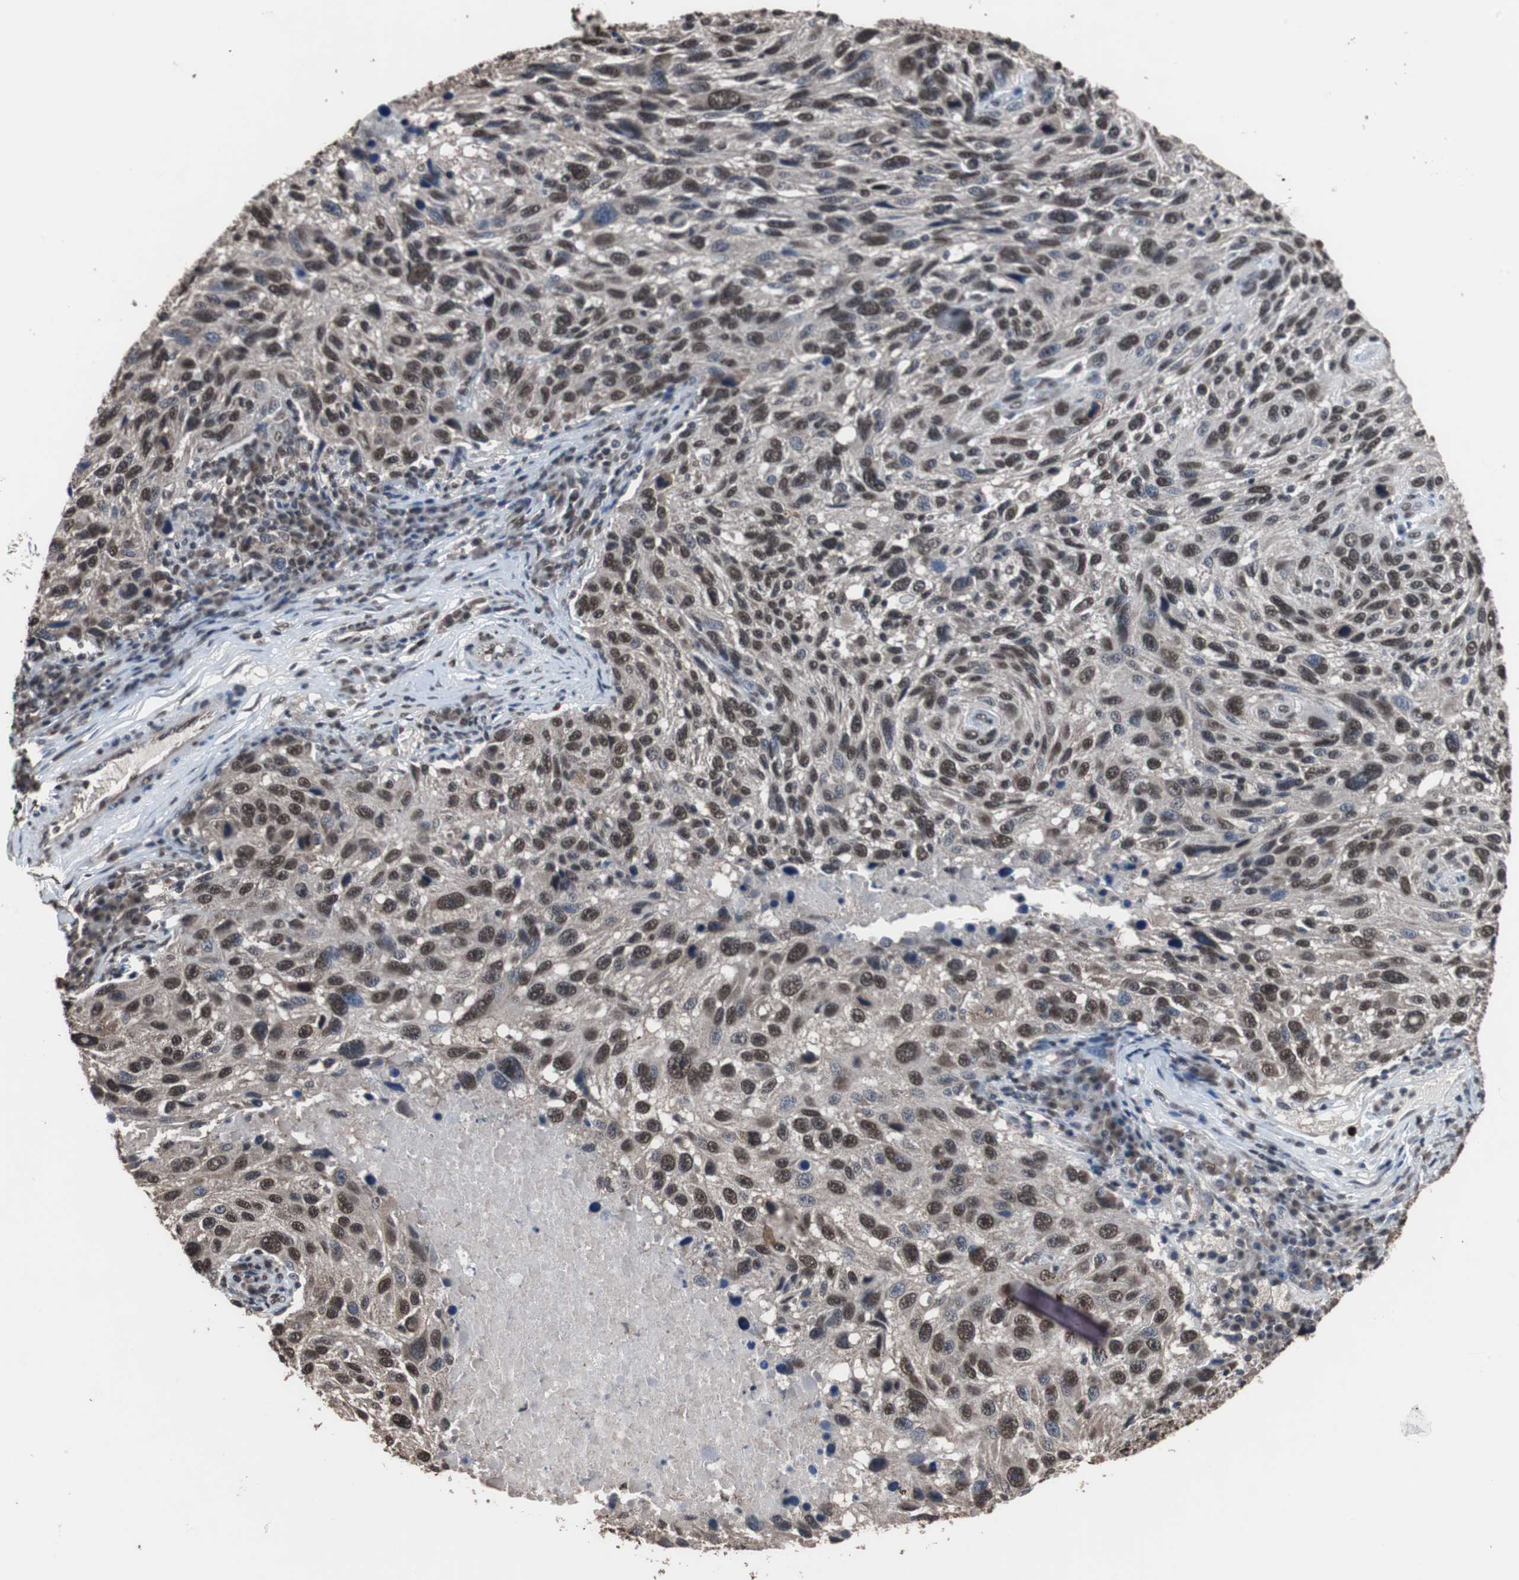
{"staining": {"intensity": "moderate", "quantity": ">75%", "location": "nuclear"}, "tissue": "melanoma", "cell_type": "Tumor cells", "image_type": "cancer", "snomed": [{"axis": "morphology", "description": "Malignant melanoma, NOS"}, {"axis": "topography", "description": "Skin"}], "caption": "Melanoma stained with a brown dye reveals moderate nuclear positive expression in approximately >75% of tumor cells.", "gene": "MED27", "patient": {"sex": "male", "age": 53}}